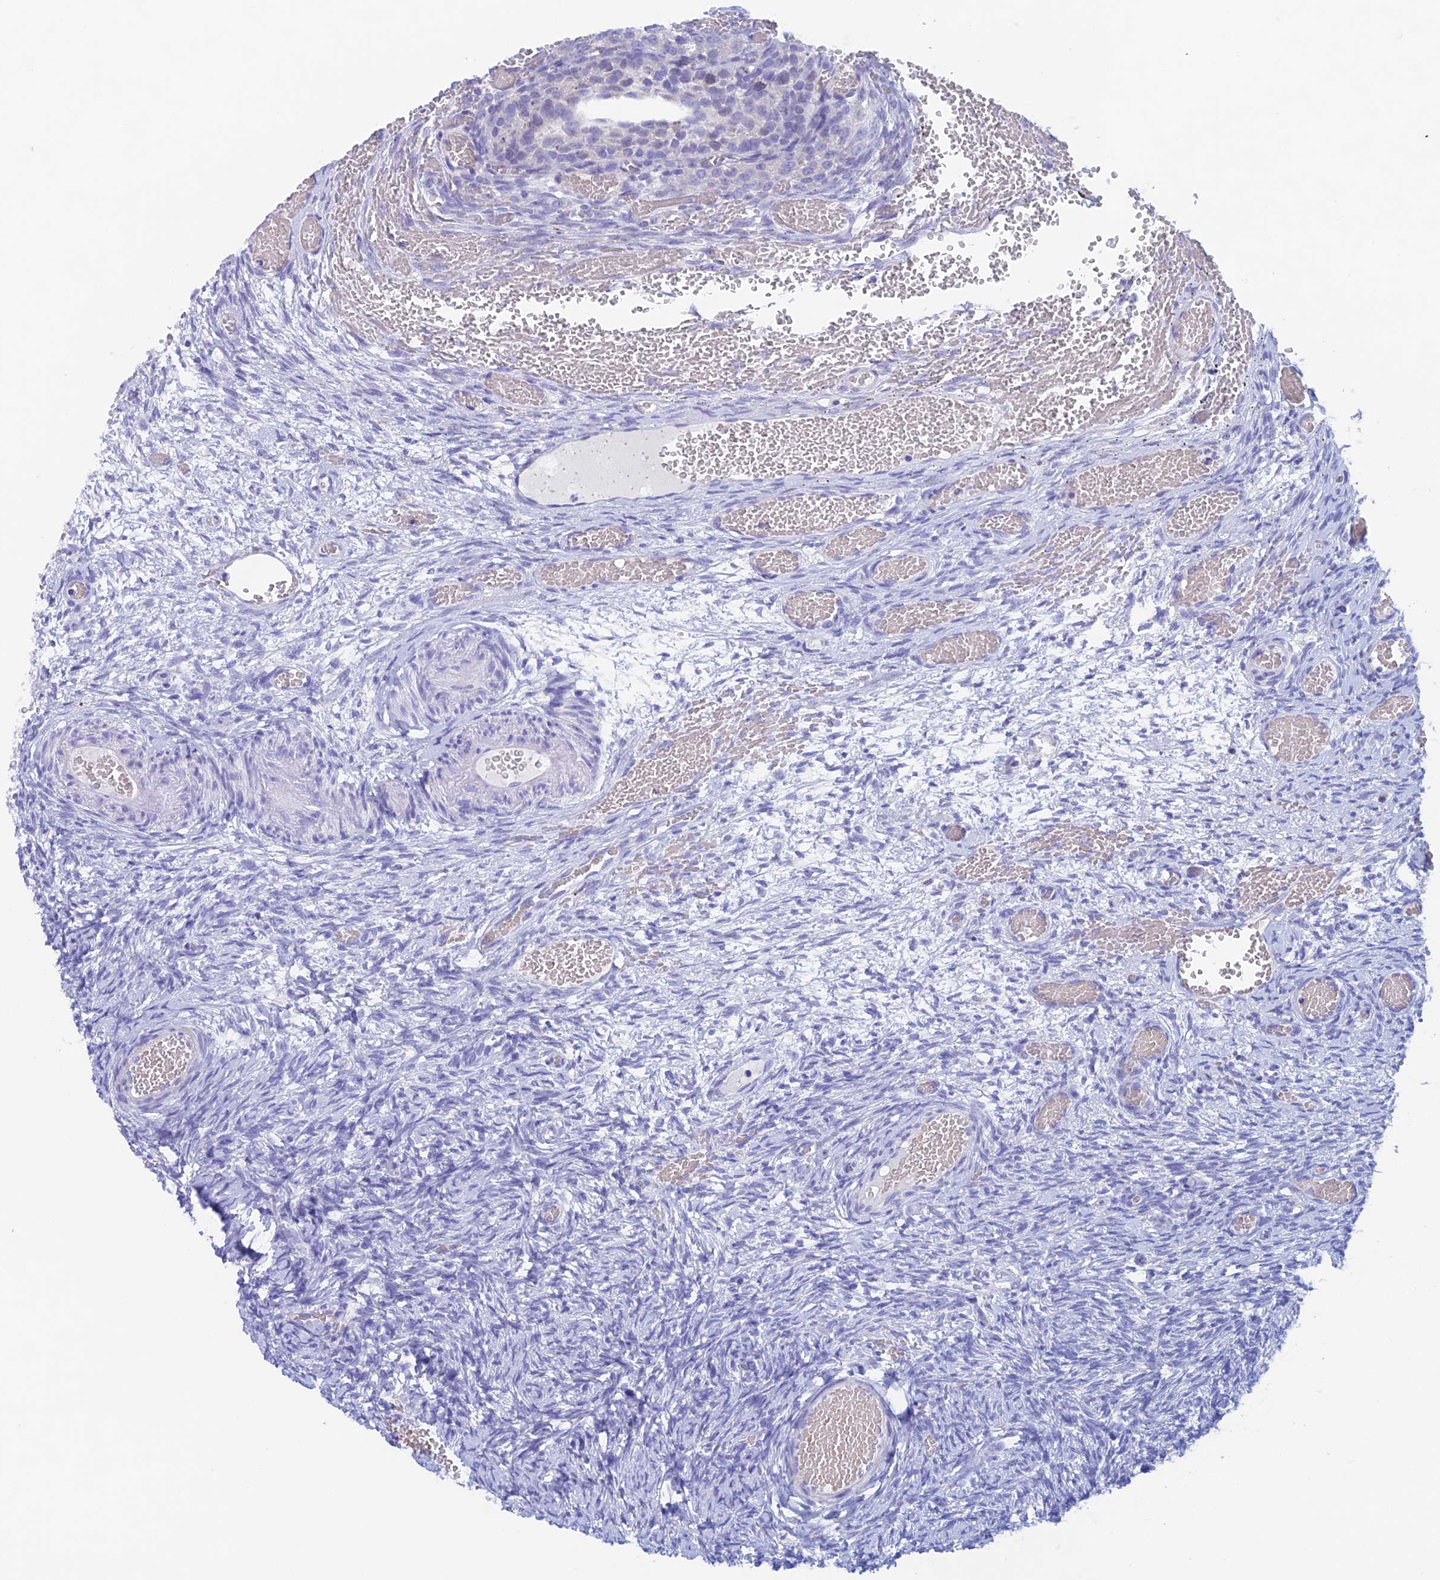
{"staining": {"intensity": "negative", "quantity": "none", "location": "none"}, "tissue": "ovary", "cell_type": "Follicle cells", "image_type": "normal", "snomed": [{"axis": "morphology", "description": "Adenocarcinoma, NOS"}, {"axis": "topography", "description": "Endometrium"}], "caption": "Protein analysis of unremarkable ovary exhibits no significant staining in follicle cells.", "gene": "PSMC3IP", "patient": {"sex": "female", "age": 32}}